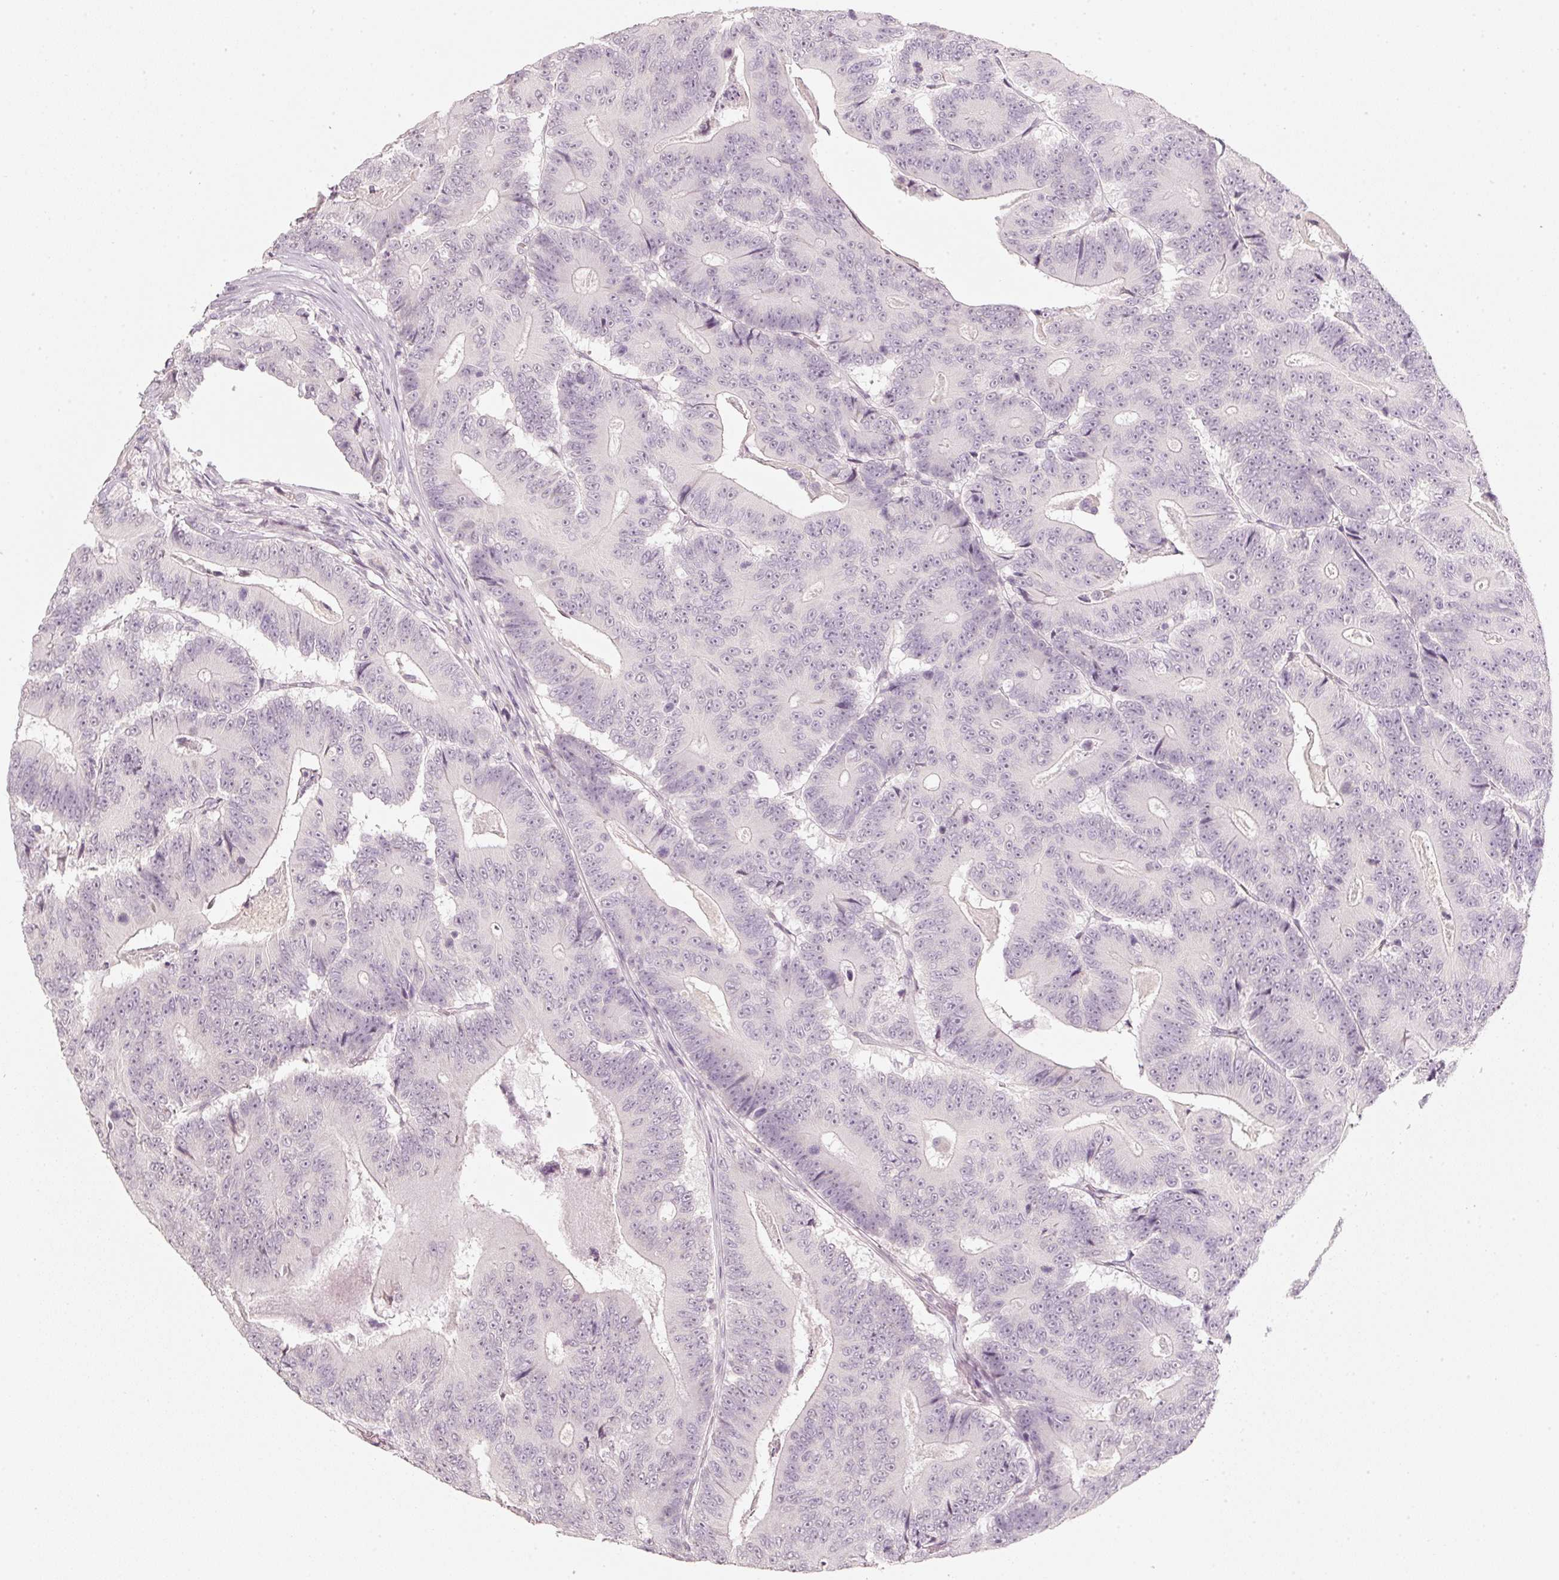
{"staining": {"intensity": "negative", "quantity": "none", "location": "none"}, "tissue": "colorectal cancer", "cell_type": "Tumor cells", "image_type": "cancer", "snomed": [{"axis": "morphology", "description": "Adenocarcinoma, NOS"}, {"axis": "topography", "description": "Colon"}], "caption": "The IHC photomicrograph has no significant staining in tumor cells of colorectal cancer (adenocarcinoma) tissue.", "gene": "STEAP1", "patient": {"sex": "male", "age": 83}}